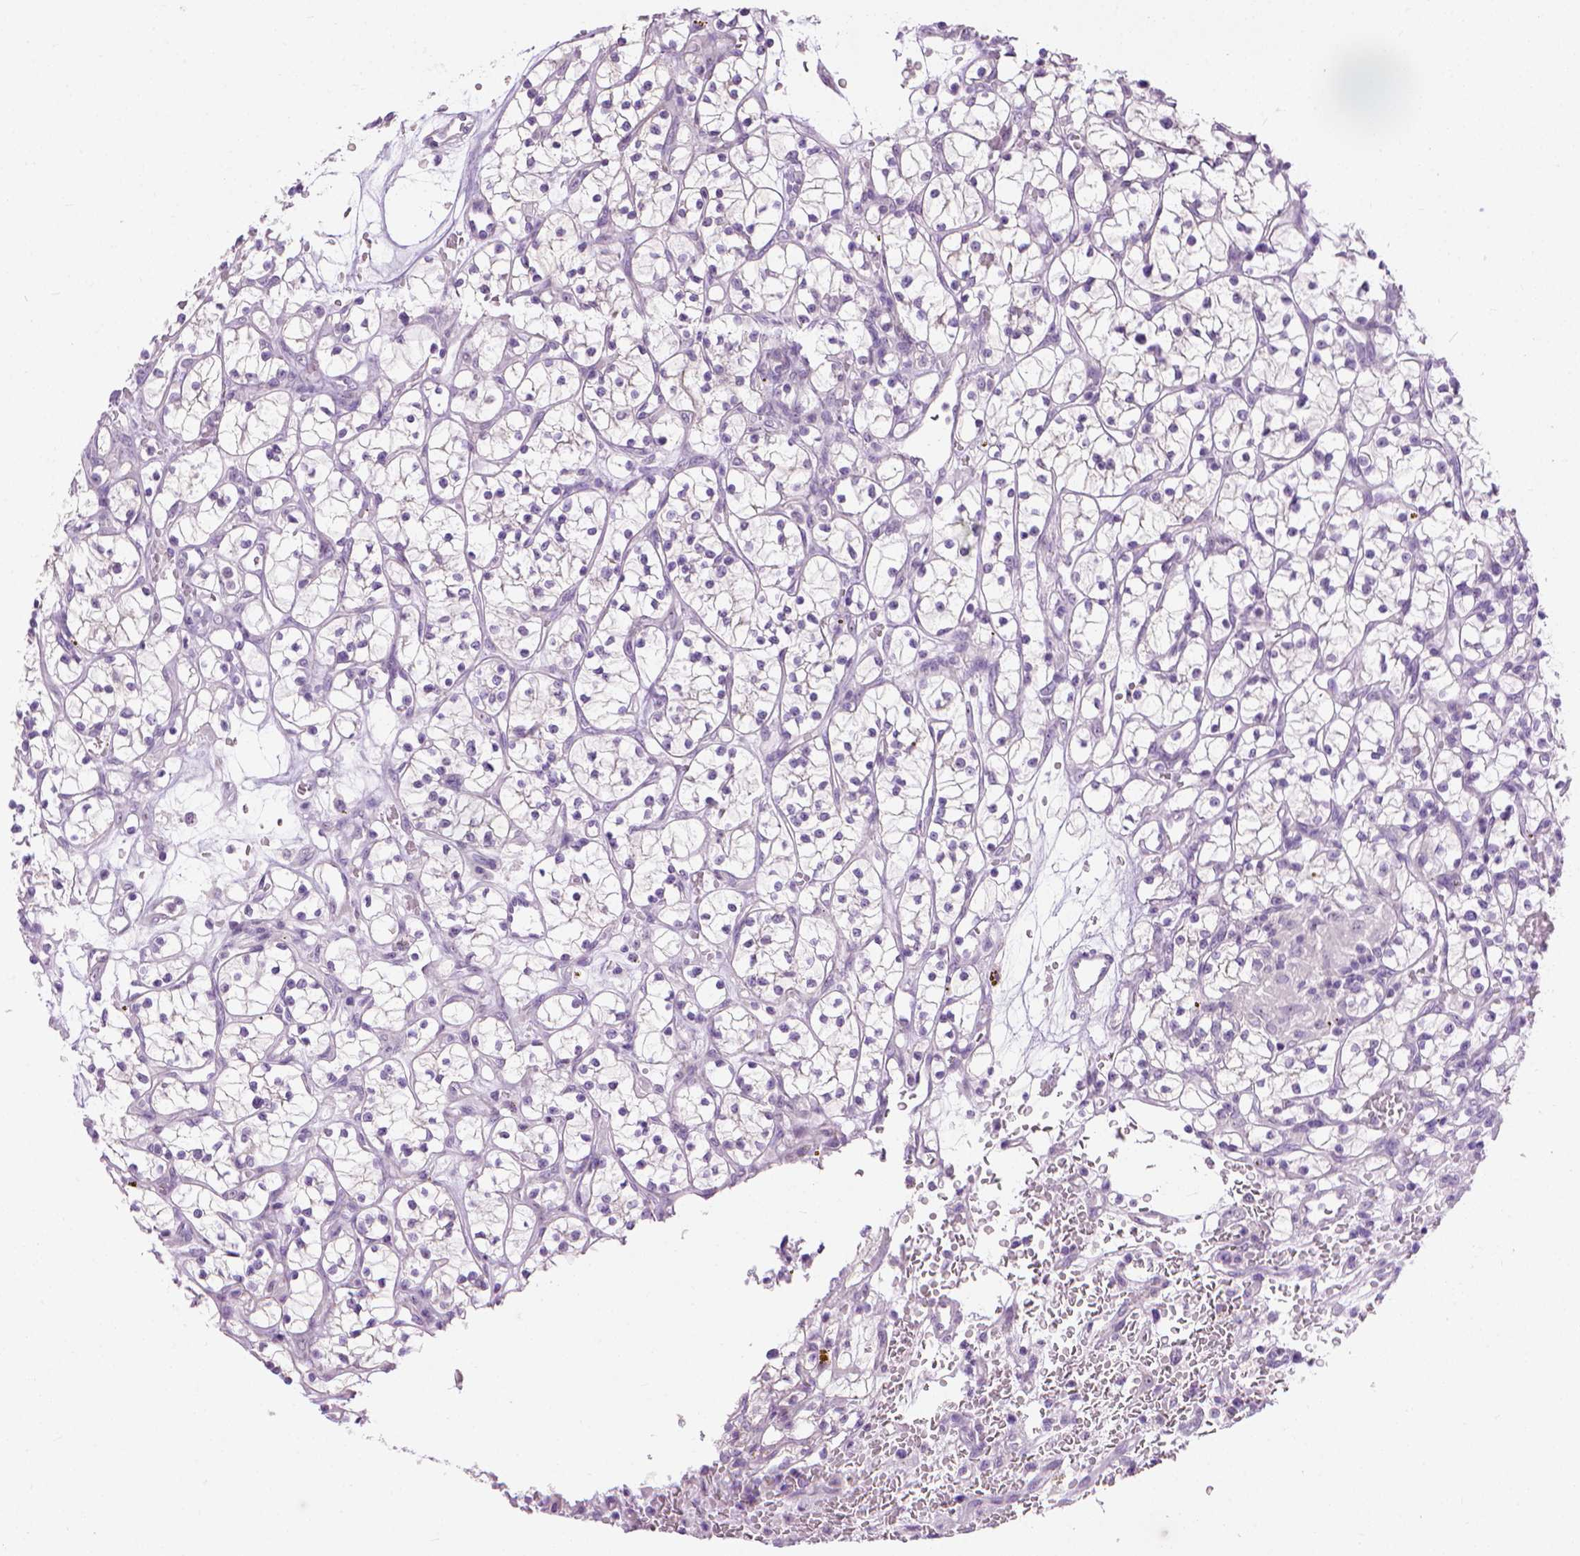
{"staining": {"intensity": "negative", "quantity": "none", "location": "none"}, "tissue": "renal cancer", "cell_type": "Tumor cells", "image_type": "cancer", "snomed": [{"axis": "morphology", "description": "Adenocarcinoma, NOS"}, {"axis": "topography", "description": "Kidney"}], "caption": "The immunohistochemistry (IHC) micrograph has no significant expression in tumor cells of renal cancer (adenocarcinoma) tissue.", "gene": "UTP4", "patient": {"sex": "female", "age": 64}}